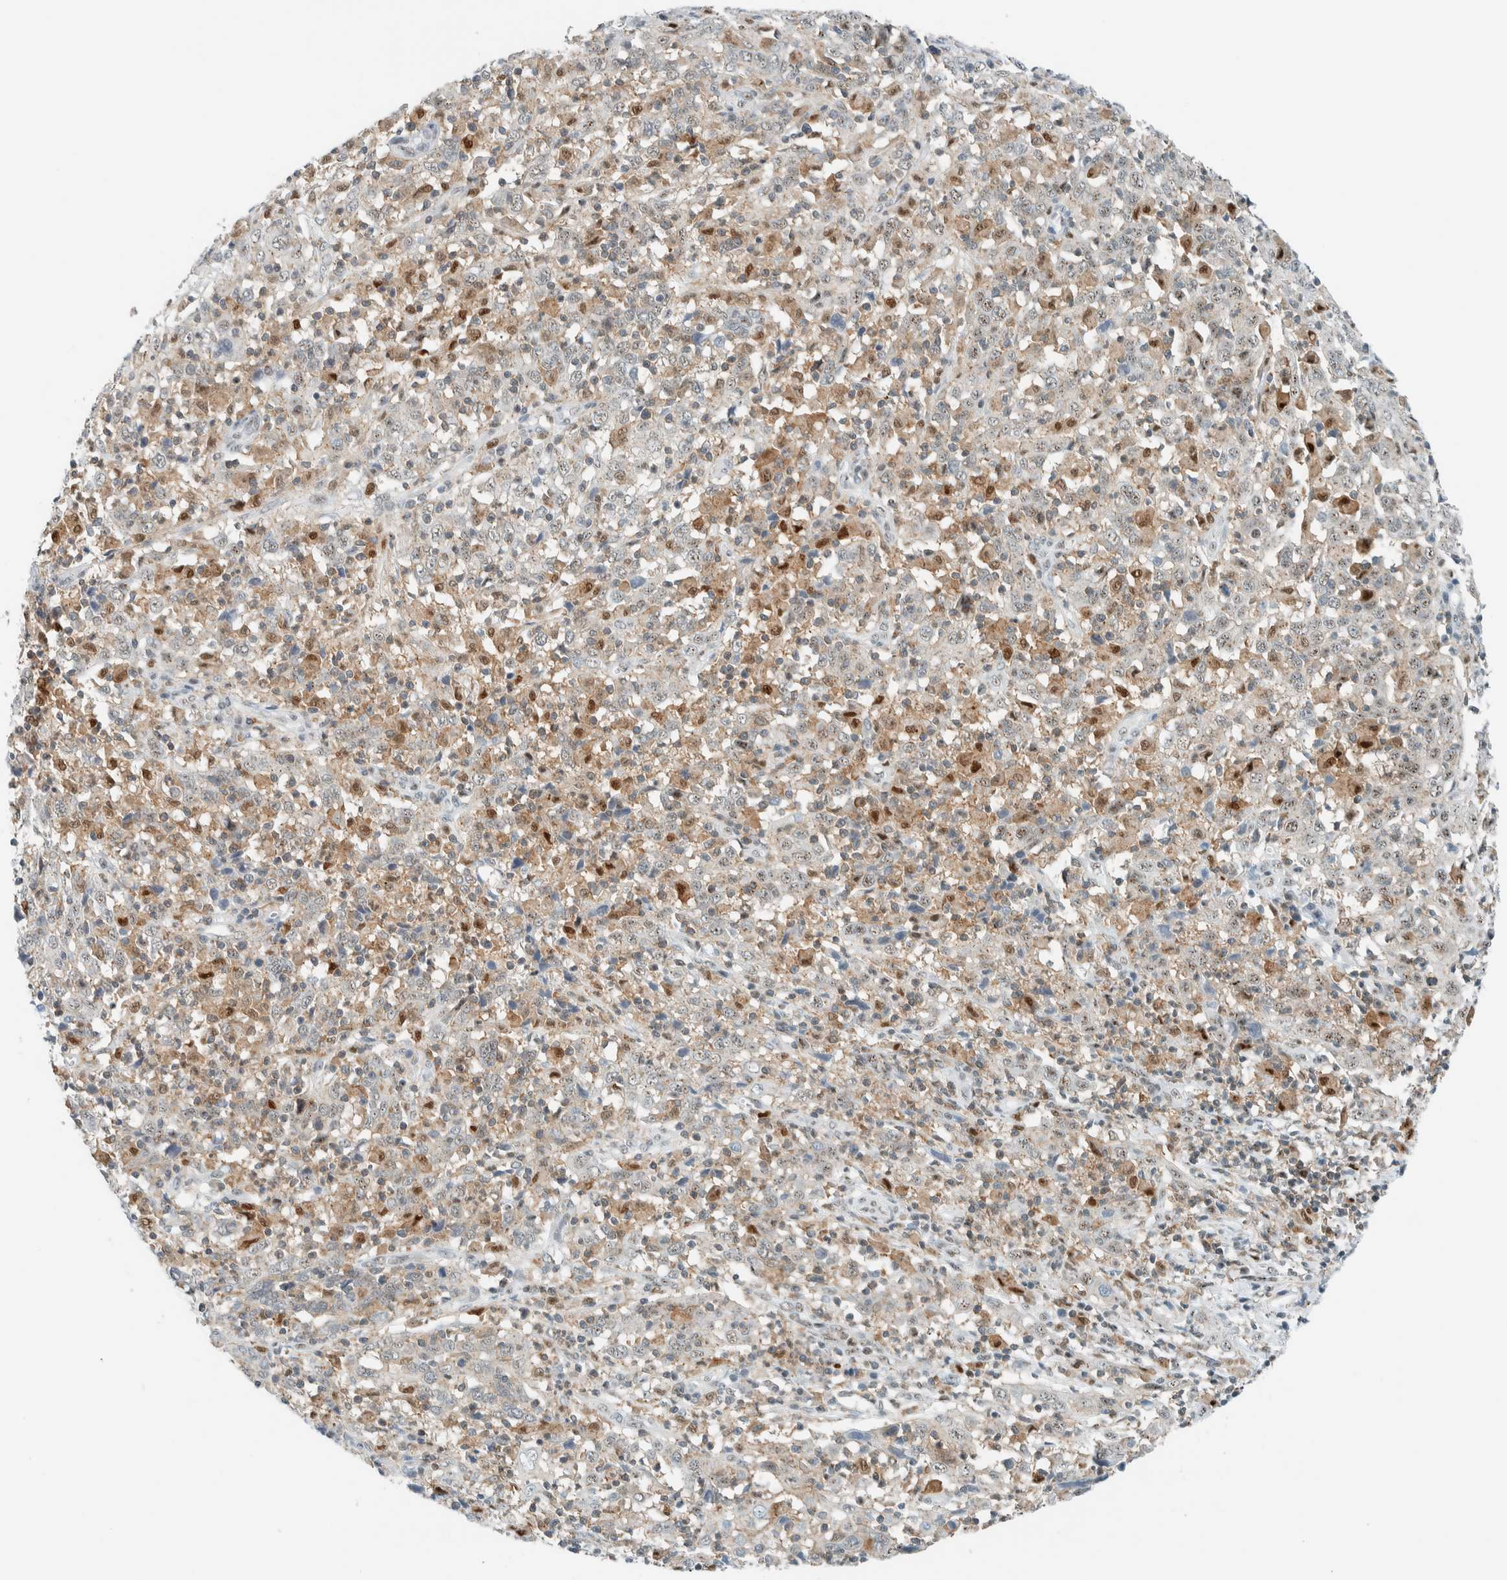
{"staining": {"intensity": "weak", "quantity": ">75%", "location": "cytoplasmic/membranous"}, "tissue": "cervical cancer", "cell_type": "Tumor cells", "image_type": "cancer", "snomed": [{"axis": "morphology", "description": "Squamous cell carcinoma, NOS"}, {"axis": "topography", "description": "Cervix"}], "caption": "Immunohistochemistry staining of cervical squamous cell carcinoma, which displays low levels of weak cytoplasmic/membranous staining in approximately >75% of tumor cells indicating weak cytoplasmic/membranous protein expression. The staining was performed using DAB (brown) for protein detection and nuclei were counterstained in hematoxylin (blue).", "gene": "CYSRT1", "patient": {"sex": "female", "age": 46}}